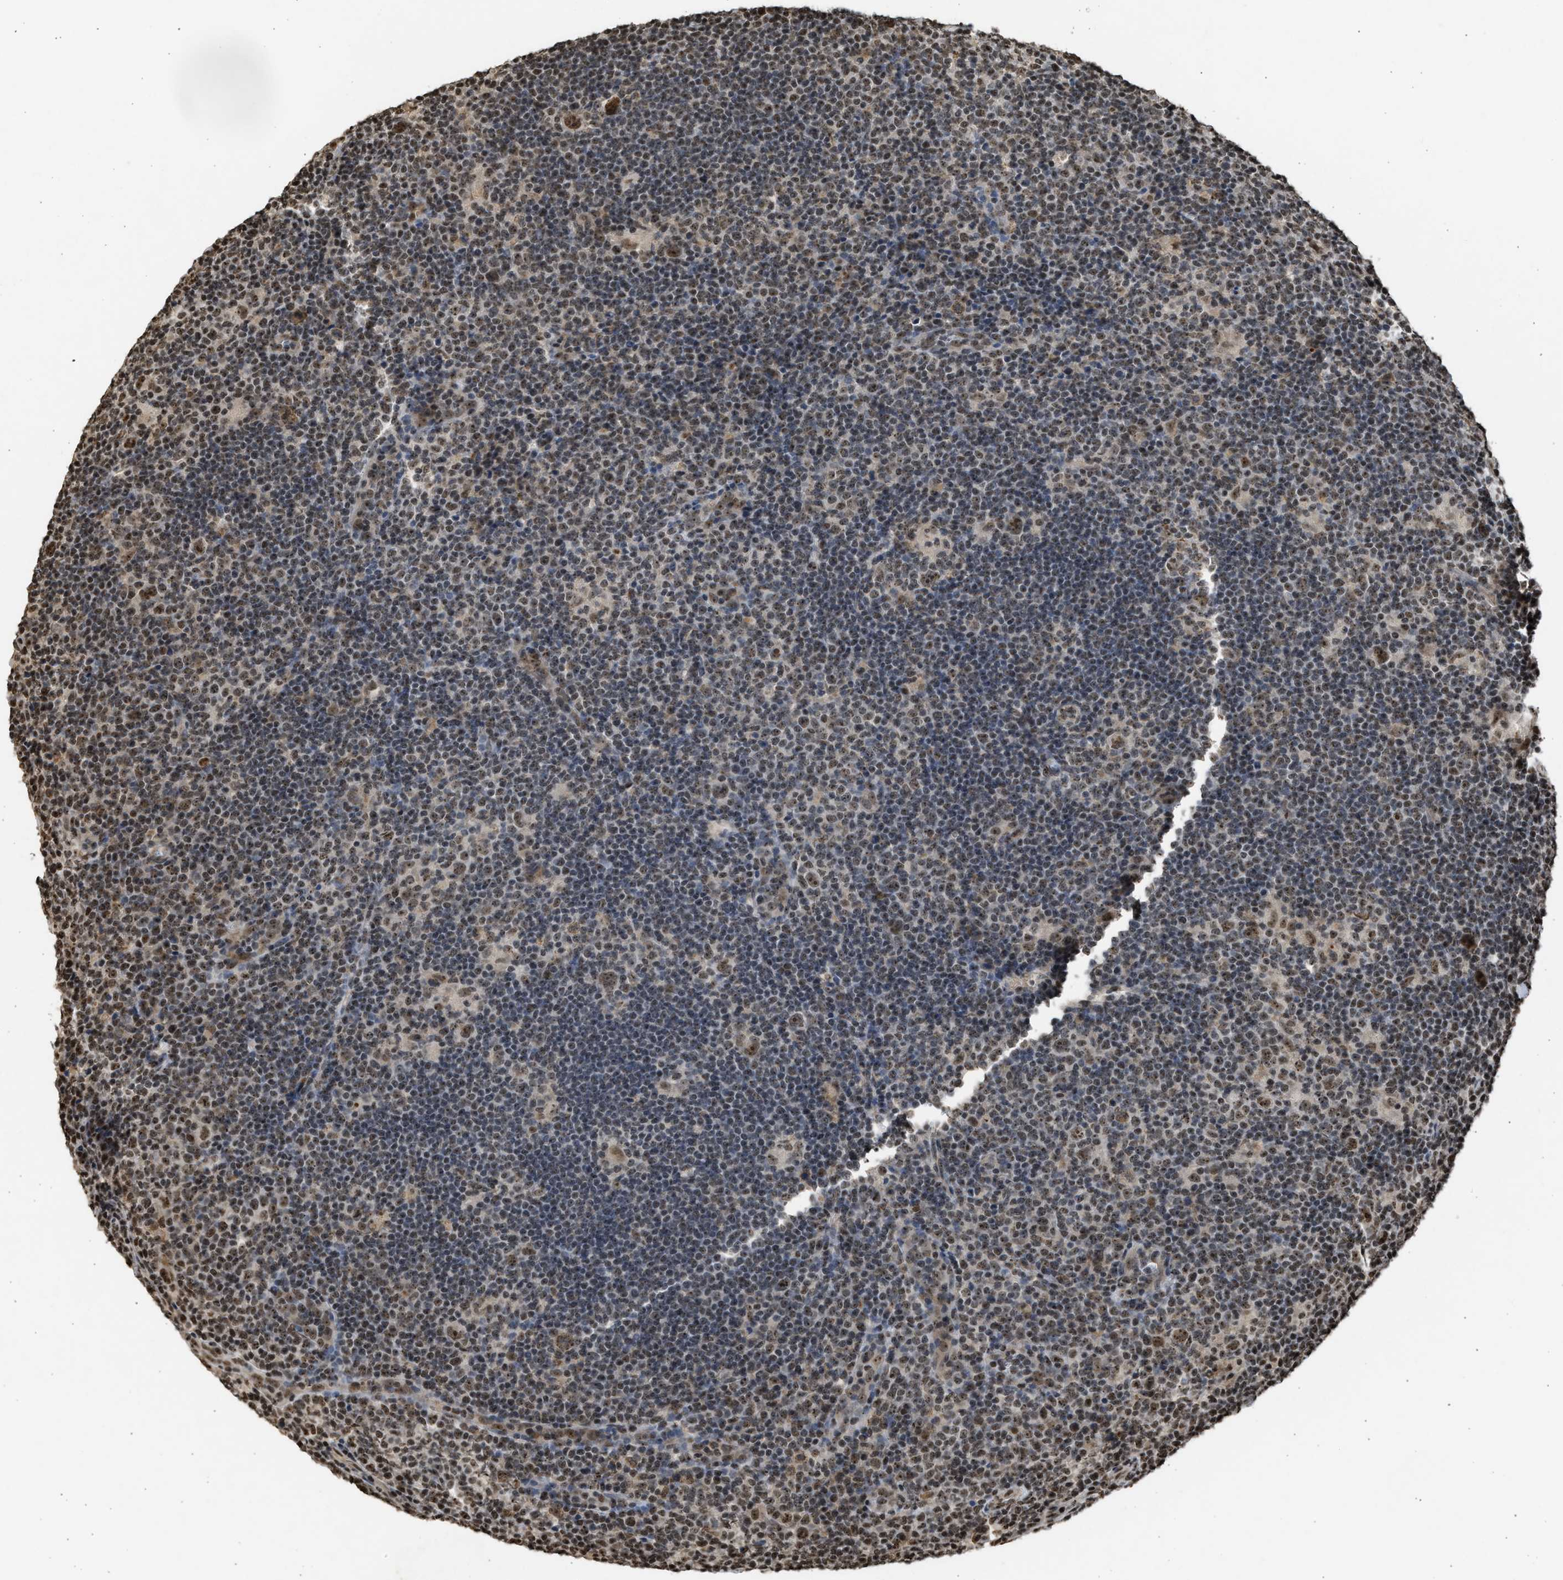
{"staining": {"intensity": "moderate", "quantity": ">75%", "location": "nuclear"}, "tissue": "lymphoma", "cell_type": "Tumor cells", "image_type": "cancer", "snomed": [{"axis": "morphology", "description": "Hodgkin's disease, NOS"}, {"axis": "topography", "description": "Lymph node"}], "caption": "Protein staining of lymphoma tissue displays moderate nuclear expression in about >75% of tumor cells.", "gene": "TFDP2", "patient": {"sex": "female", "age": 57}}